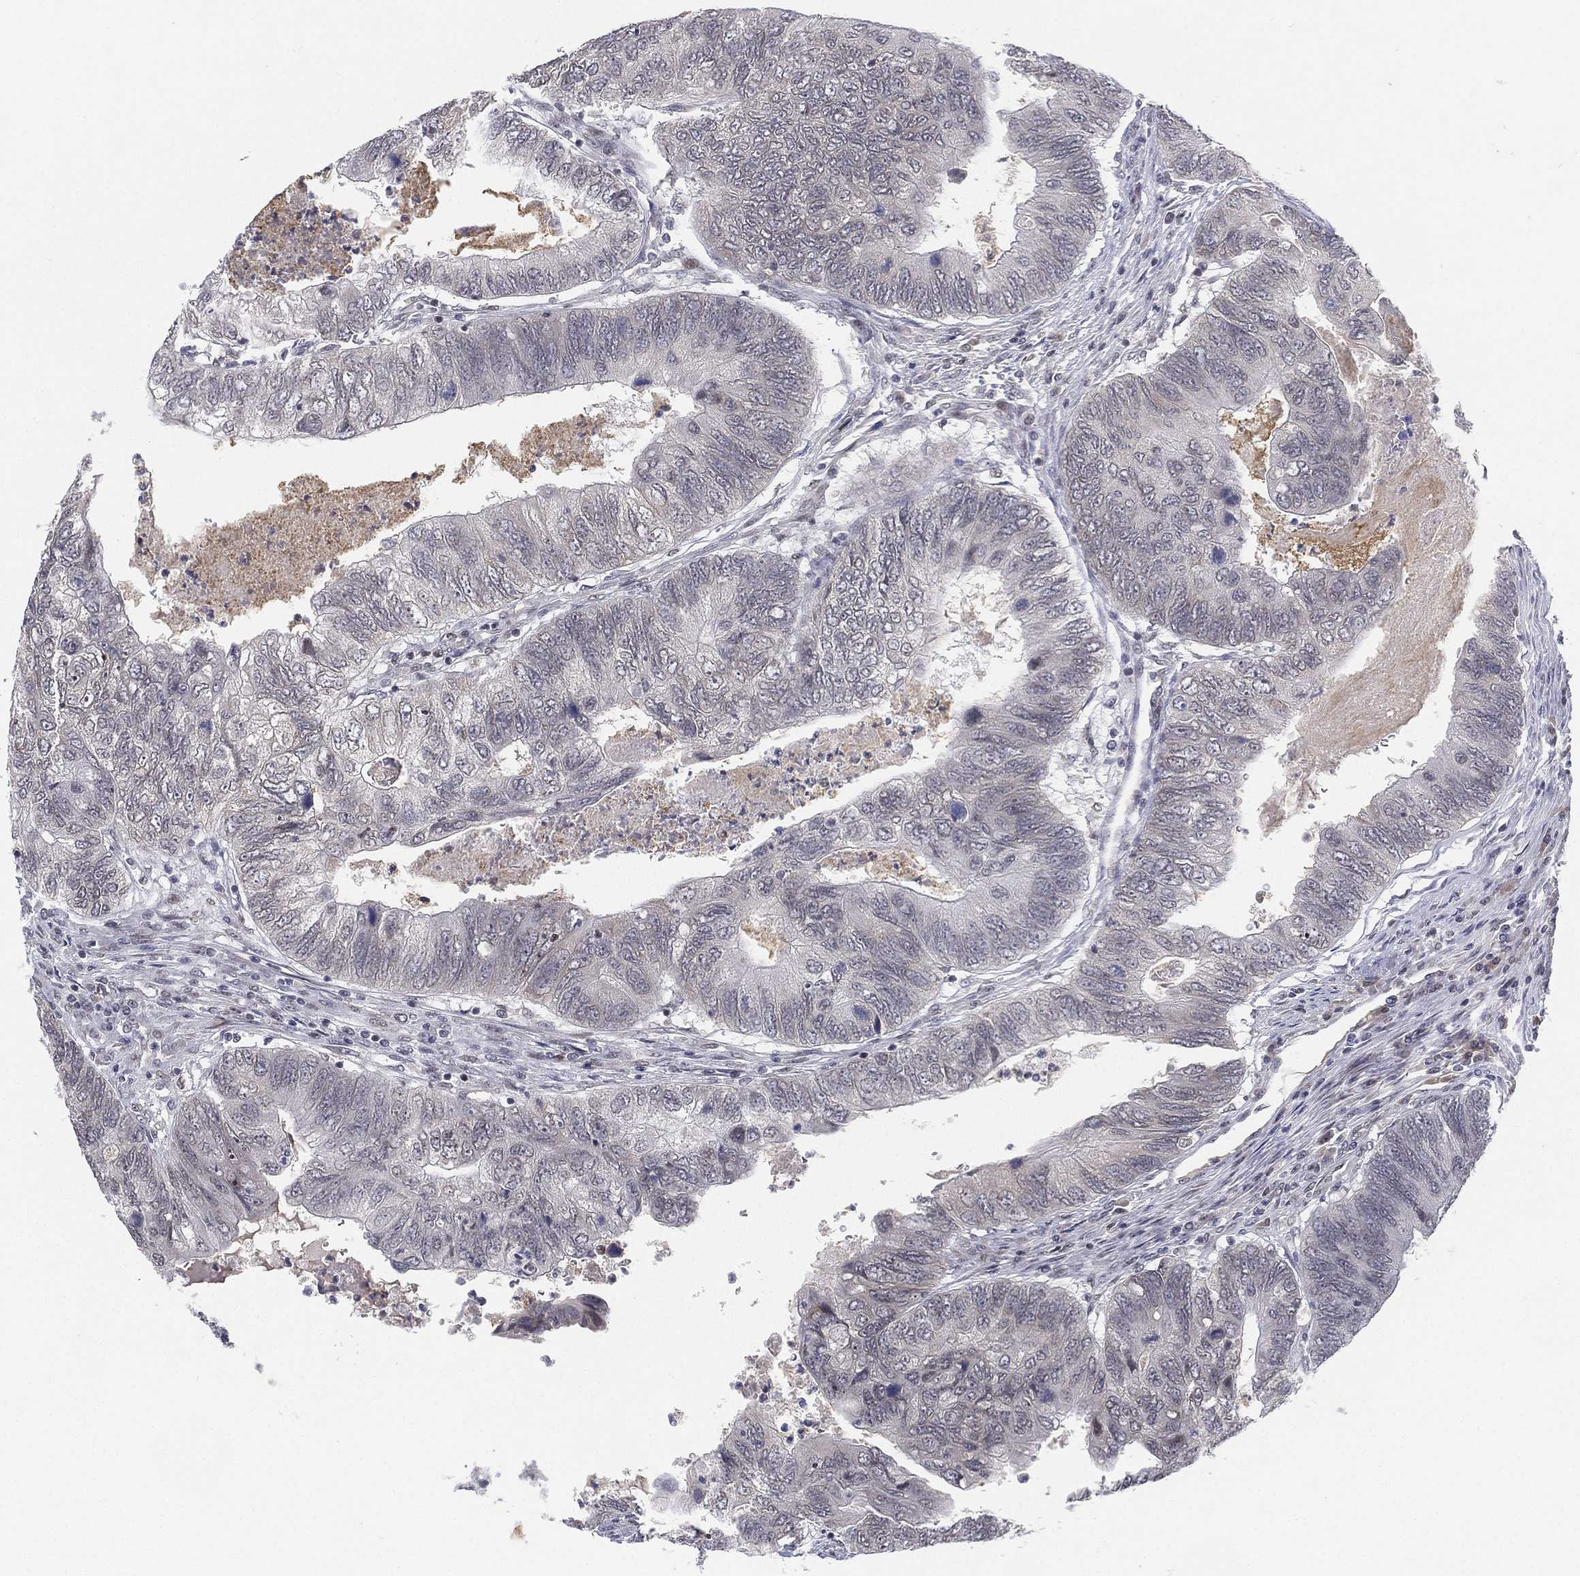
{"staining": {"intensity": "negative", "quantity": "none", "location": "none"}, "tissue": "colorectal cancer", "cell_type": "Tumor cells", "image_type": "cancer", "snomed": [{"axis": "morphology", "description": "Adenocarcinoma, NOS"}, {"axis": "topography", "description": "Colon"}], "caption": "Human colorectal cancer stained for a protein using immunohistochemistry displays no staining in tumor cells.", "gene": "MS4A8", "patient": {"sex": "female", "age": 67}}